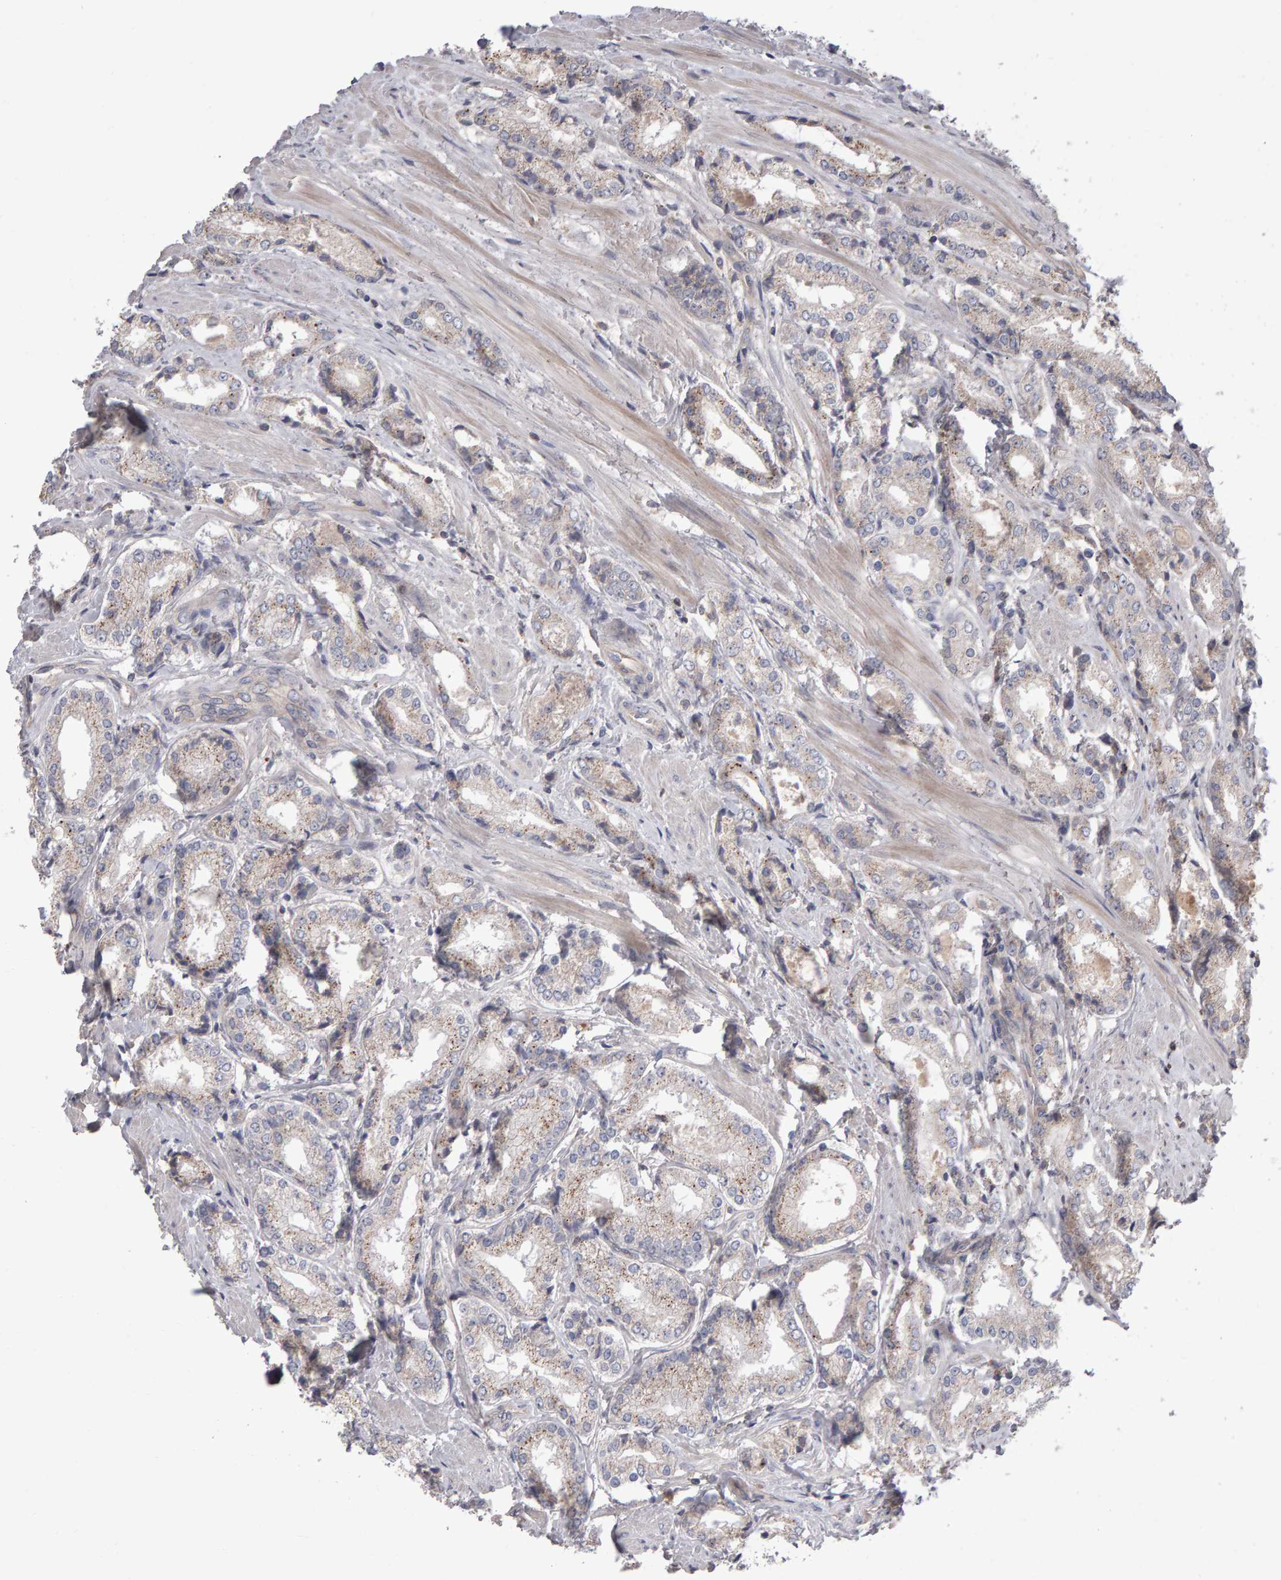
{"staining": {"intensity": "weak", "quantity": "<25%", "location": "cytoplasmic/membranous"}, "tissue": "prostate cancer", "cell_type": "Tumor cells", "image_type": "cancer", "snomed": [{"axis": "morphology", "description": "Adenocarcinoma, Low grade"}, {"axis": "topography", "description": "Prostate"}], "caption": "The histopathology image demonstrates no significant positivity in tumor cells of prostate cancer.", "gene": "PGS1", "patient": {"sex": "male", "age": 62}}